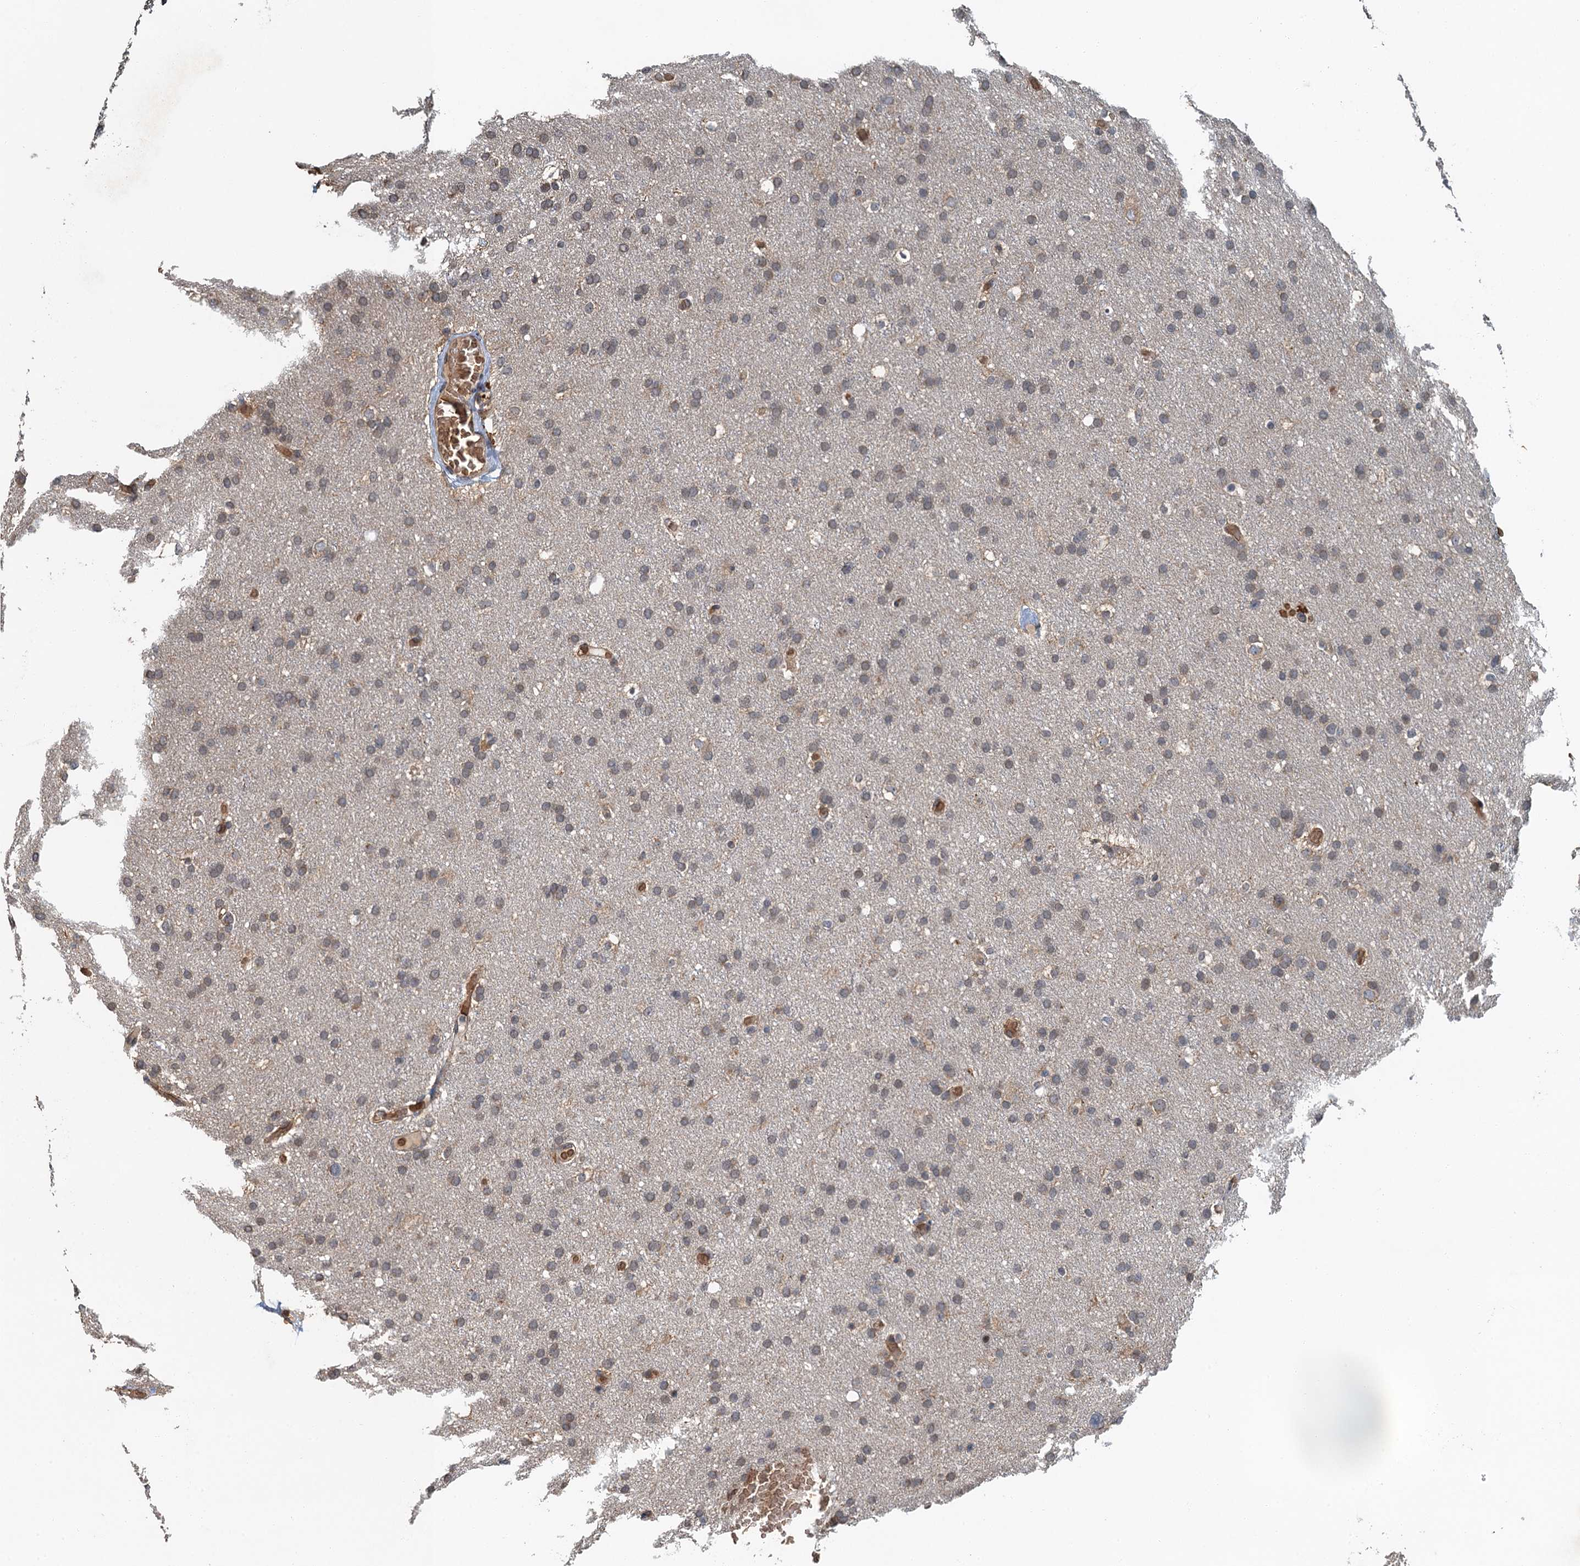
{"staining": {"intensity": "weak", "quantity": "25%-75%", "location": "cytoplasmic/membranous"}, "tissue": "glioma", "cell_type": "Tumor cells", "image_type": "cancer", "snomed": [{"axis": "morphology", "description": "Glioma, malignant, High grade"}, {"axis": "topography", "description": "Cerebral cortex"}], "caption": "A brown stain highlights weak cytoplasmic/membranous staining of a protein in human glioma tumor cells. The staining was performed using DAB, with brown indicating positive protein expression. Nuclei are stained blue with hematoxylin.", "gene": "SNX32", "patient": {"sex": "female", "age": 36}}